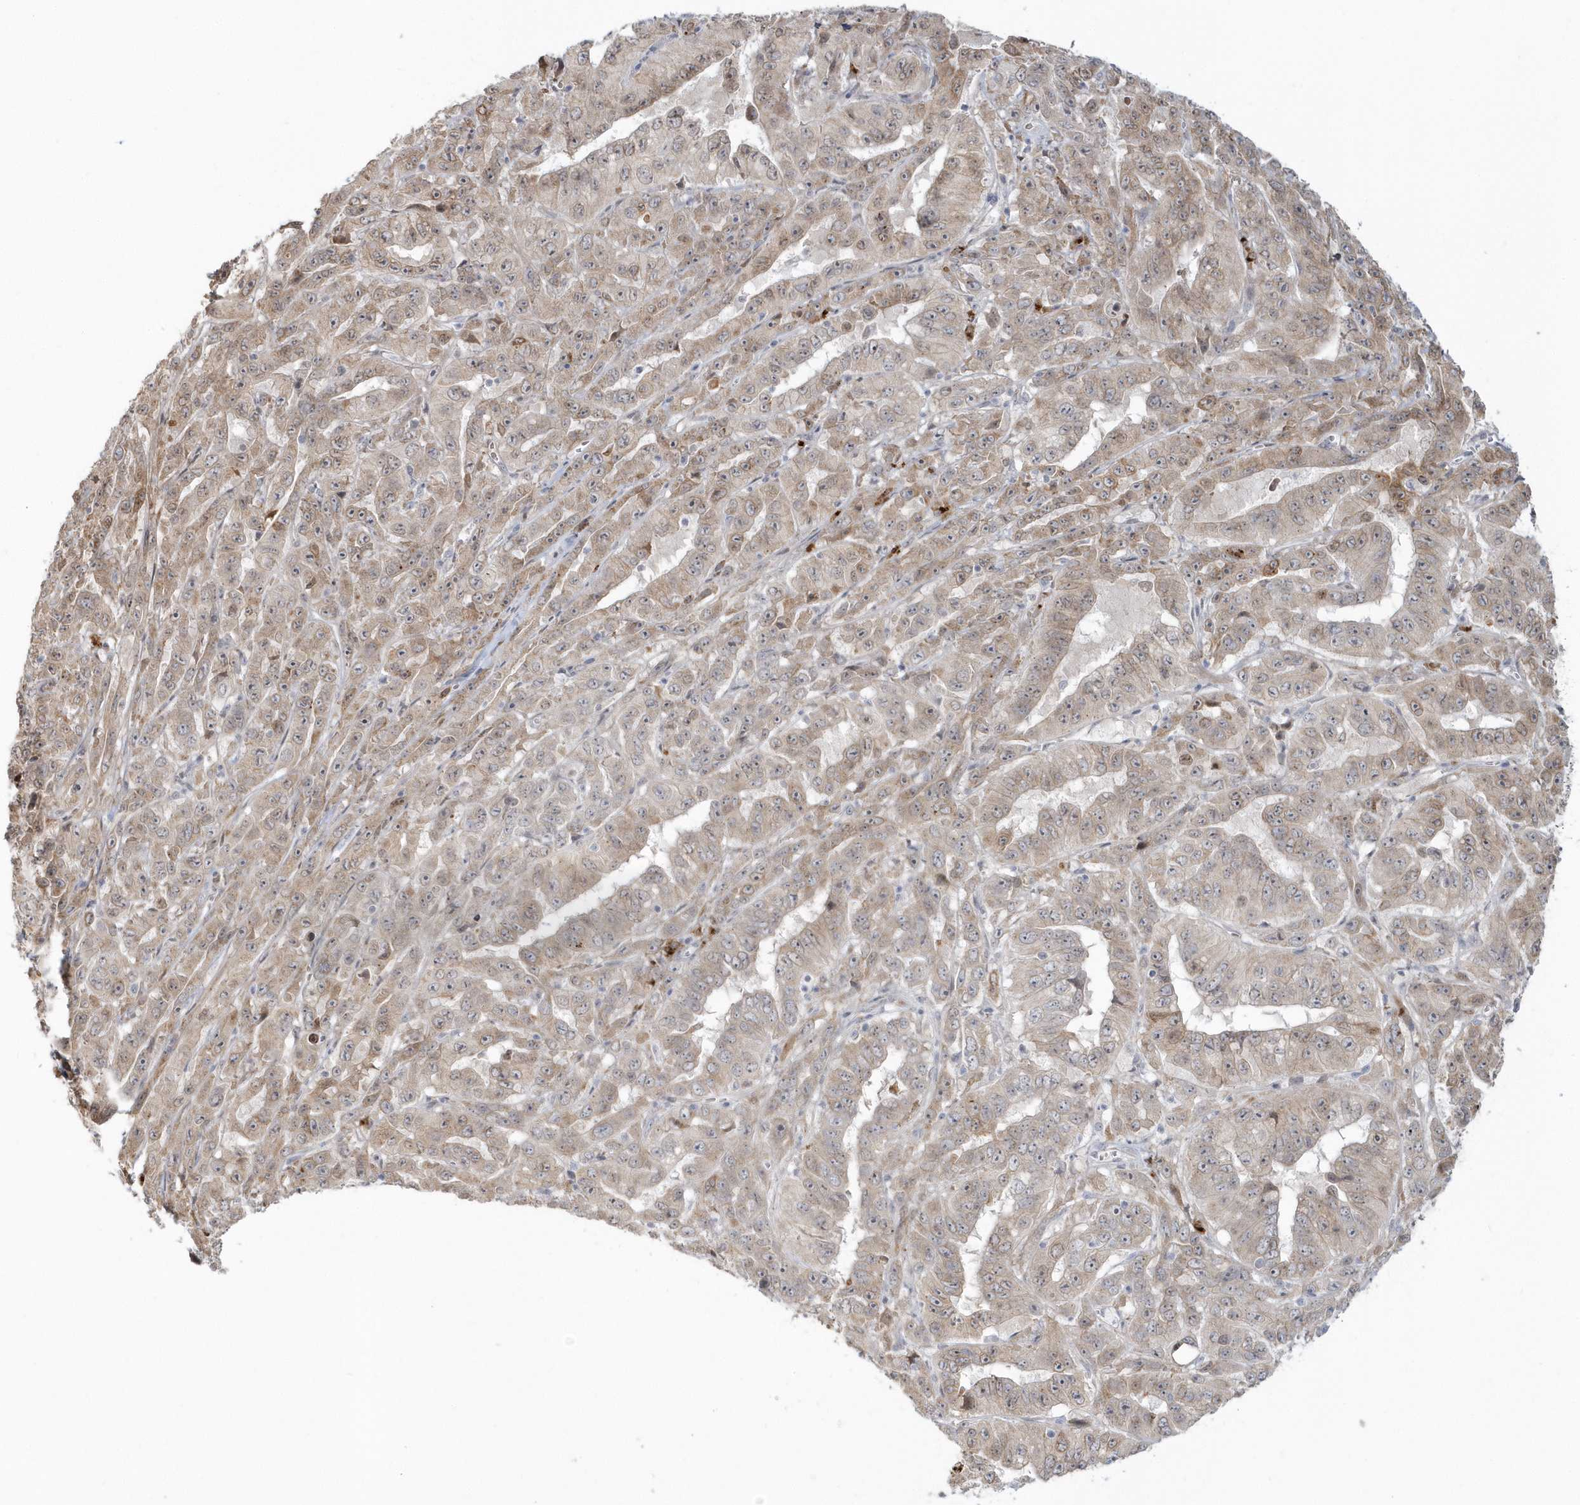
{"staining": {"intensity": "weak", "quantity": ">75%", "location": "cytoplasmic/membranous"}, "tissue": "pancreatic cancer", "cell_type": "Tumor cells", "image_type": "cancer", "snomed": [{"axis": "morphology", "description": "Adenocarcinoma, NOS"}, {"axis": "topography", "description": "Pancreas"}], "caption": "The immunohistochemical stain highlights weak cytoplasmic/membranous expression in tumor cells of pancreatic cancer (adenocarcinoma) tissue. (DAB (3,3'-diaminobenzidine) IHC with brightfield microscopy, high magnification).", "gene": "DHFR", "patient": {"sex": "male", "age": 63}}